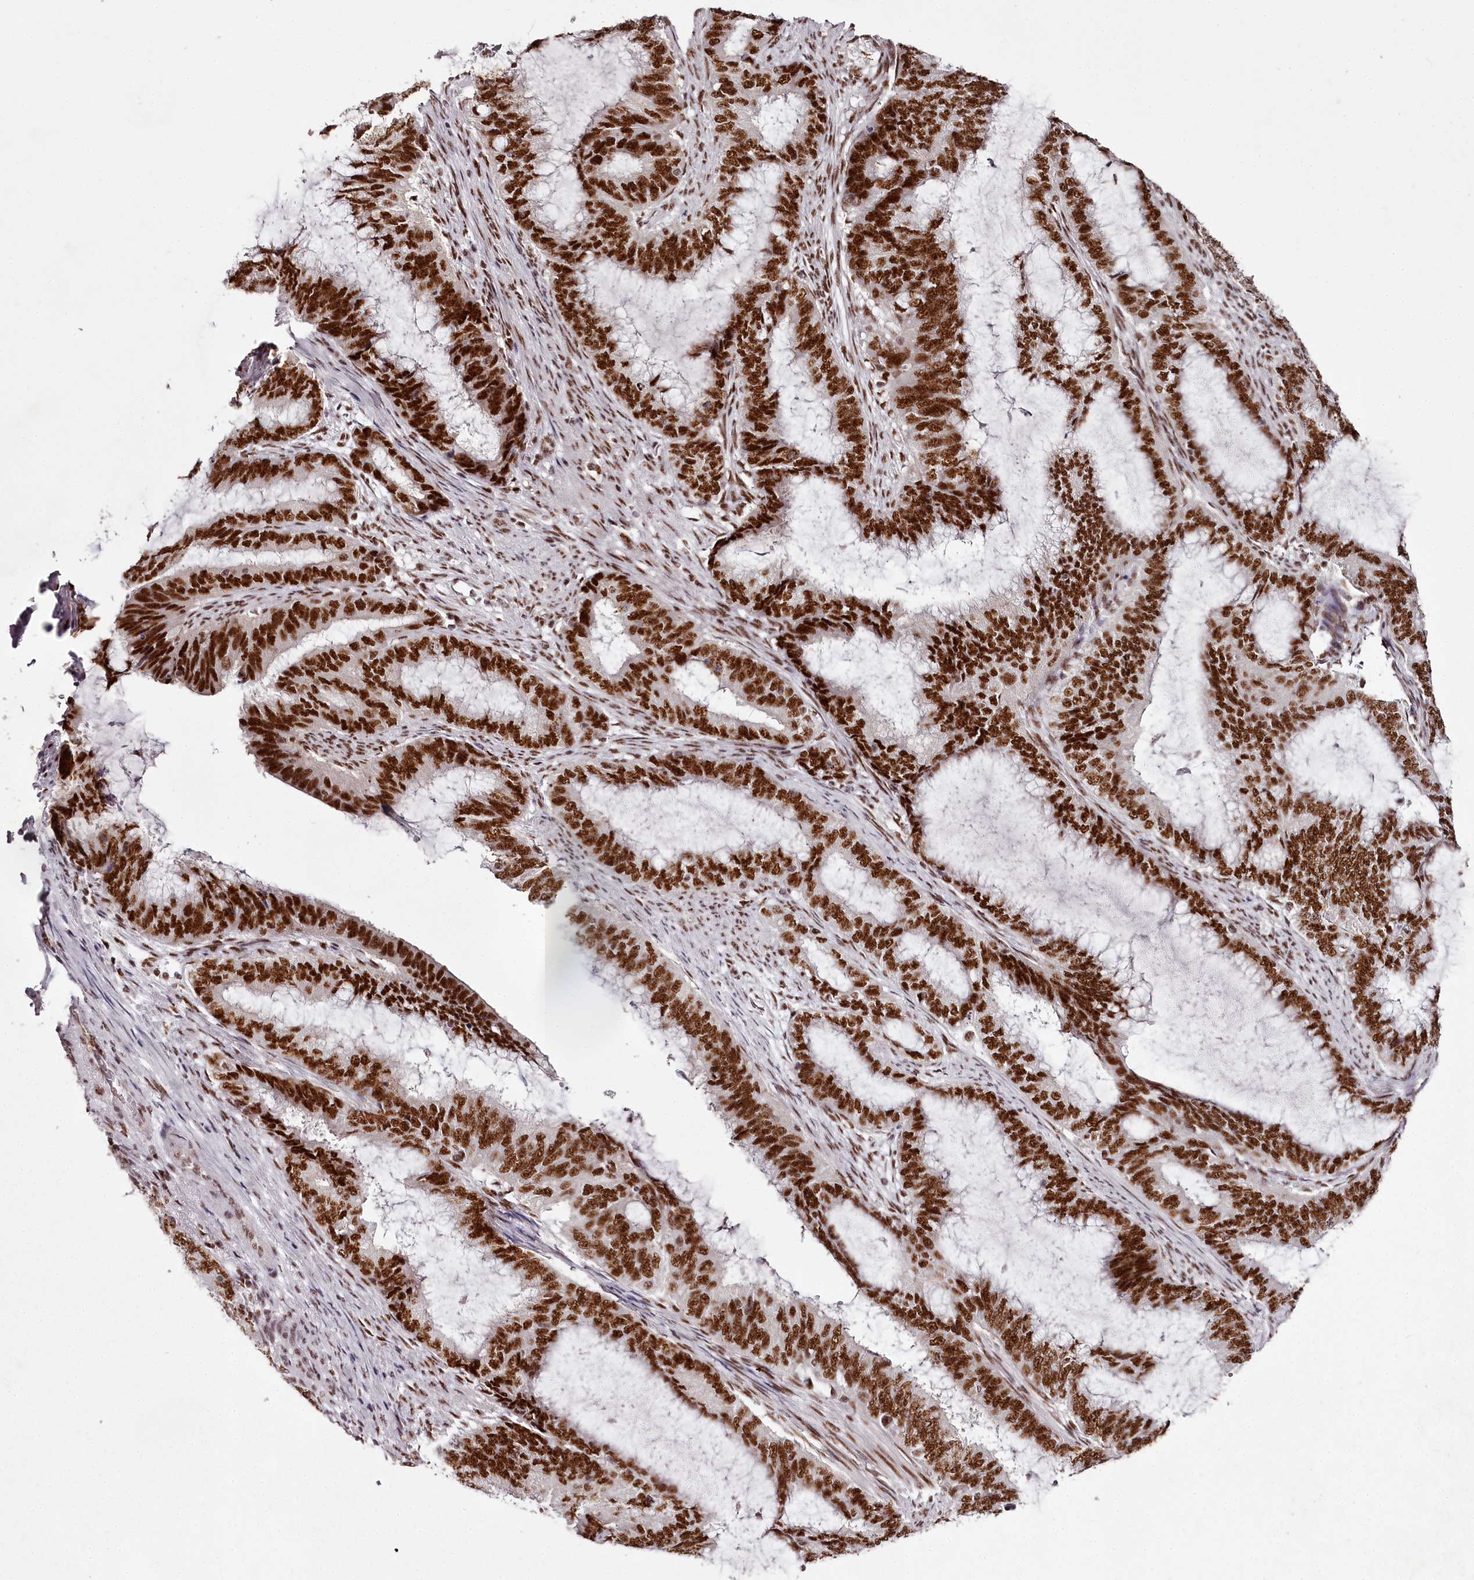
{"staining": {"intensity": "strong", "quantity": ">75%", "location": "nuclear"}, "tissue": "endometrial cancer", "cell_type": "Tumor cells", "image_type": "cancer", "snomed": [{"axis": "morphology", "description": "Adenocarcinoma, NOS"}, {"axis": "topography", "description": "Endometrium"}], "caption": "About >75% of tumor cells in endometrial cancer reveal strong nuclear protein positivity as visualized by brown immunohistochemical staining.", "gene": "PSPC1", "patient": {"sex": "female", "age": 51}}